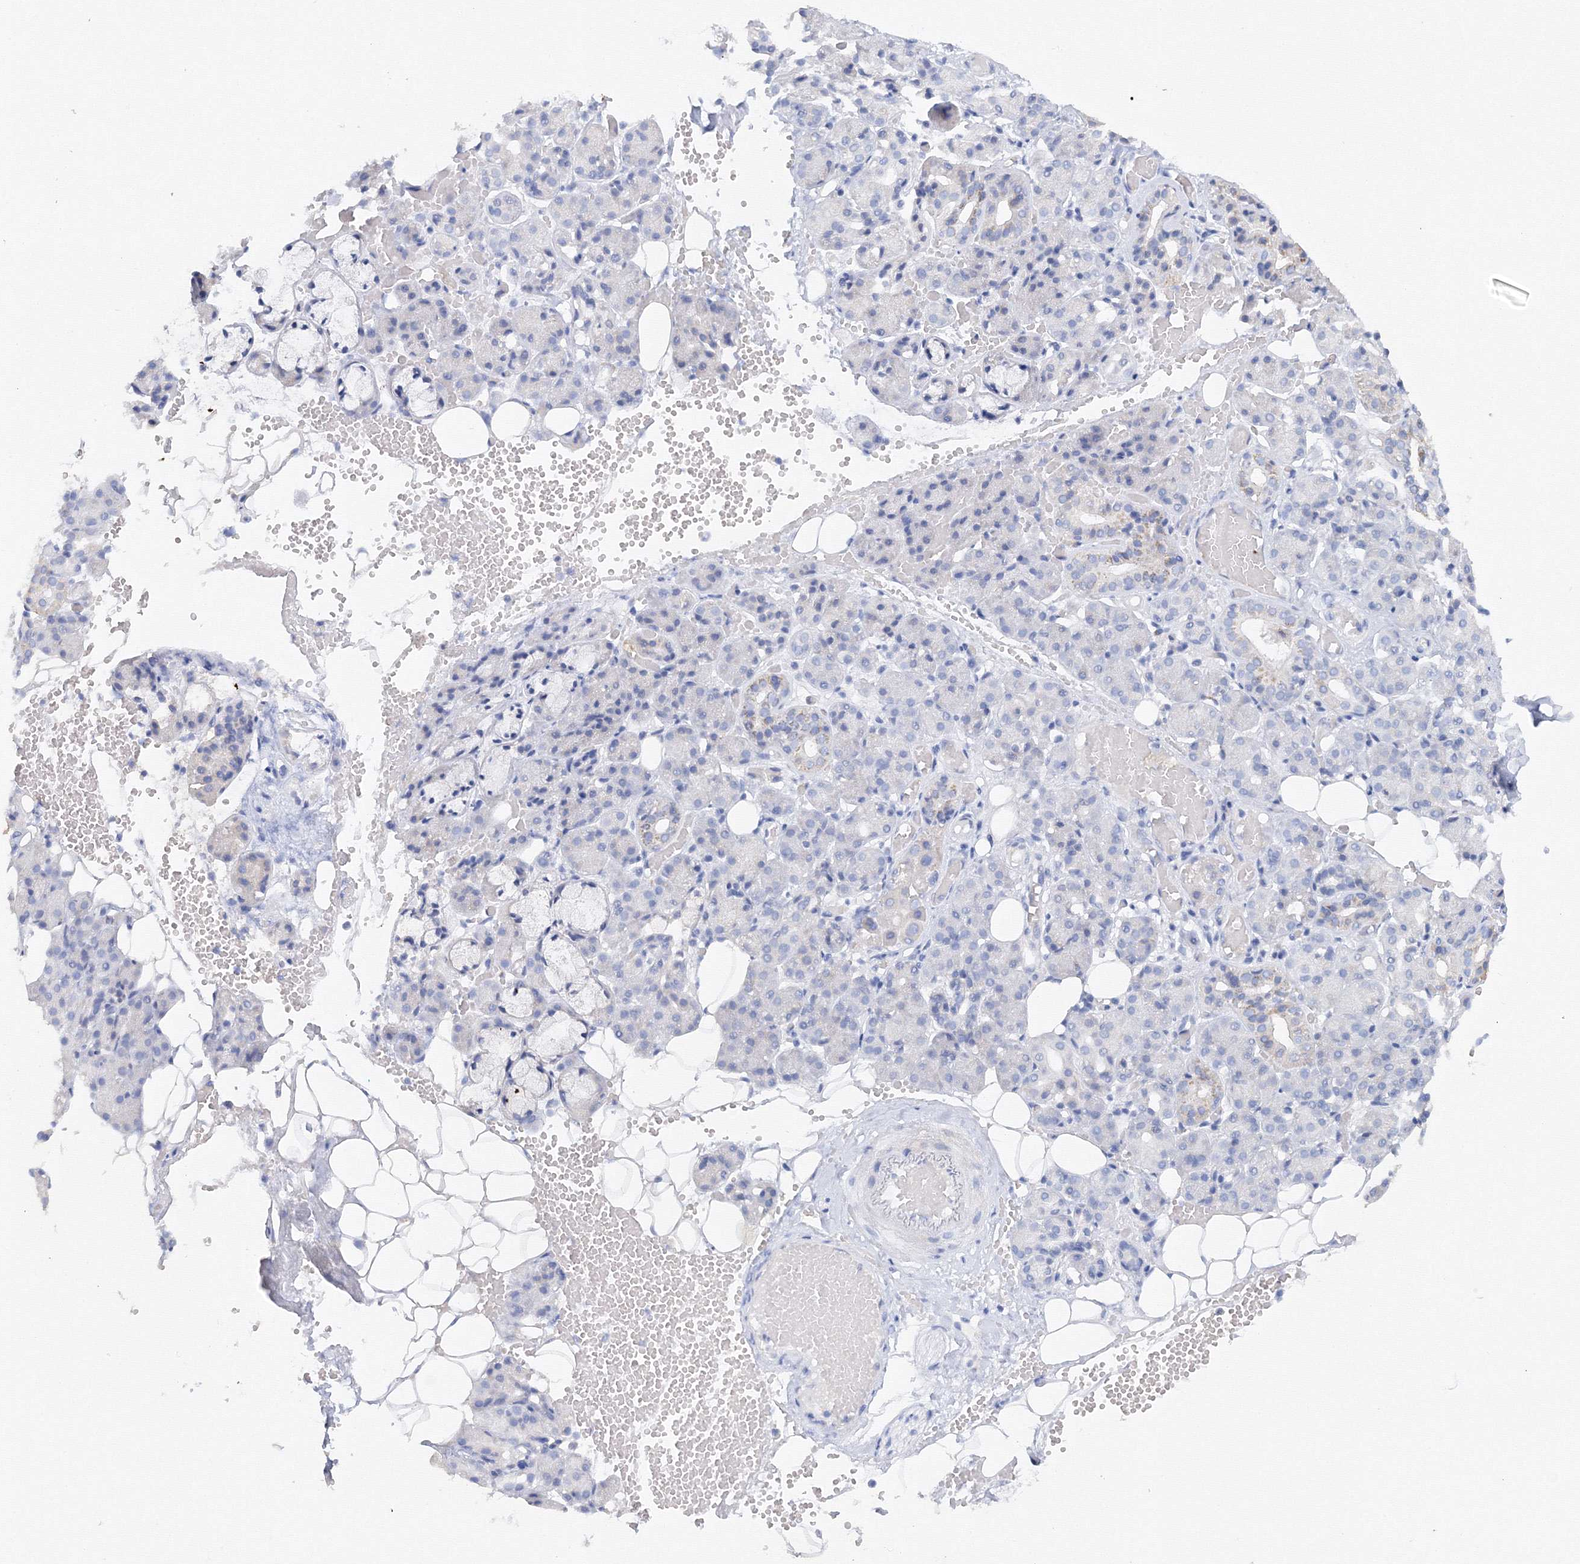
{"staining": {"intensity": "negative", "quantity": "none", "location": "none"}, "tissue": "salivary gland", "cell_type": "Glandular cells", "image_type": "normal", "snomed": [{"axis": "morphology", "description": "Normal tissue, NOS"}, {"axis": "topography", "description": "Salivary gland"}], "caption": "This photomicrograph is of unremarkable salivary gland stained with immunohistochemistry to label a protein in brown with the nuclei are counter-stained blue. There is no staining in glandular cells.", "gene": "TAMM41", "patient": {"sex": "male", "age": 63}}